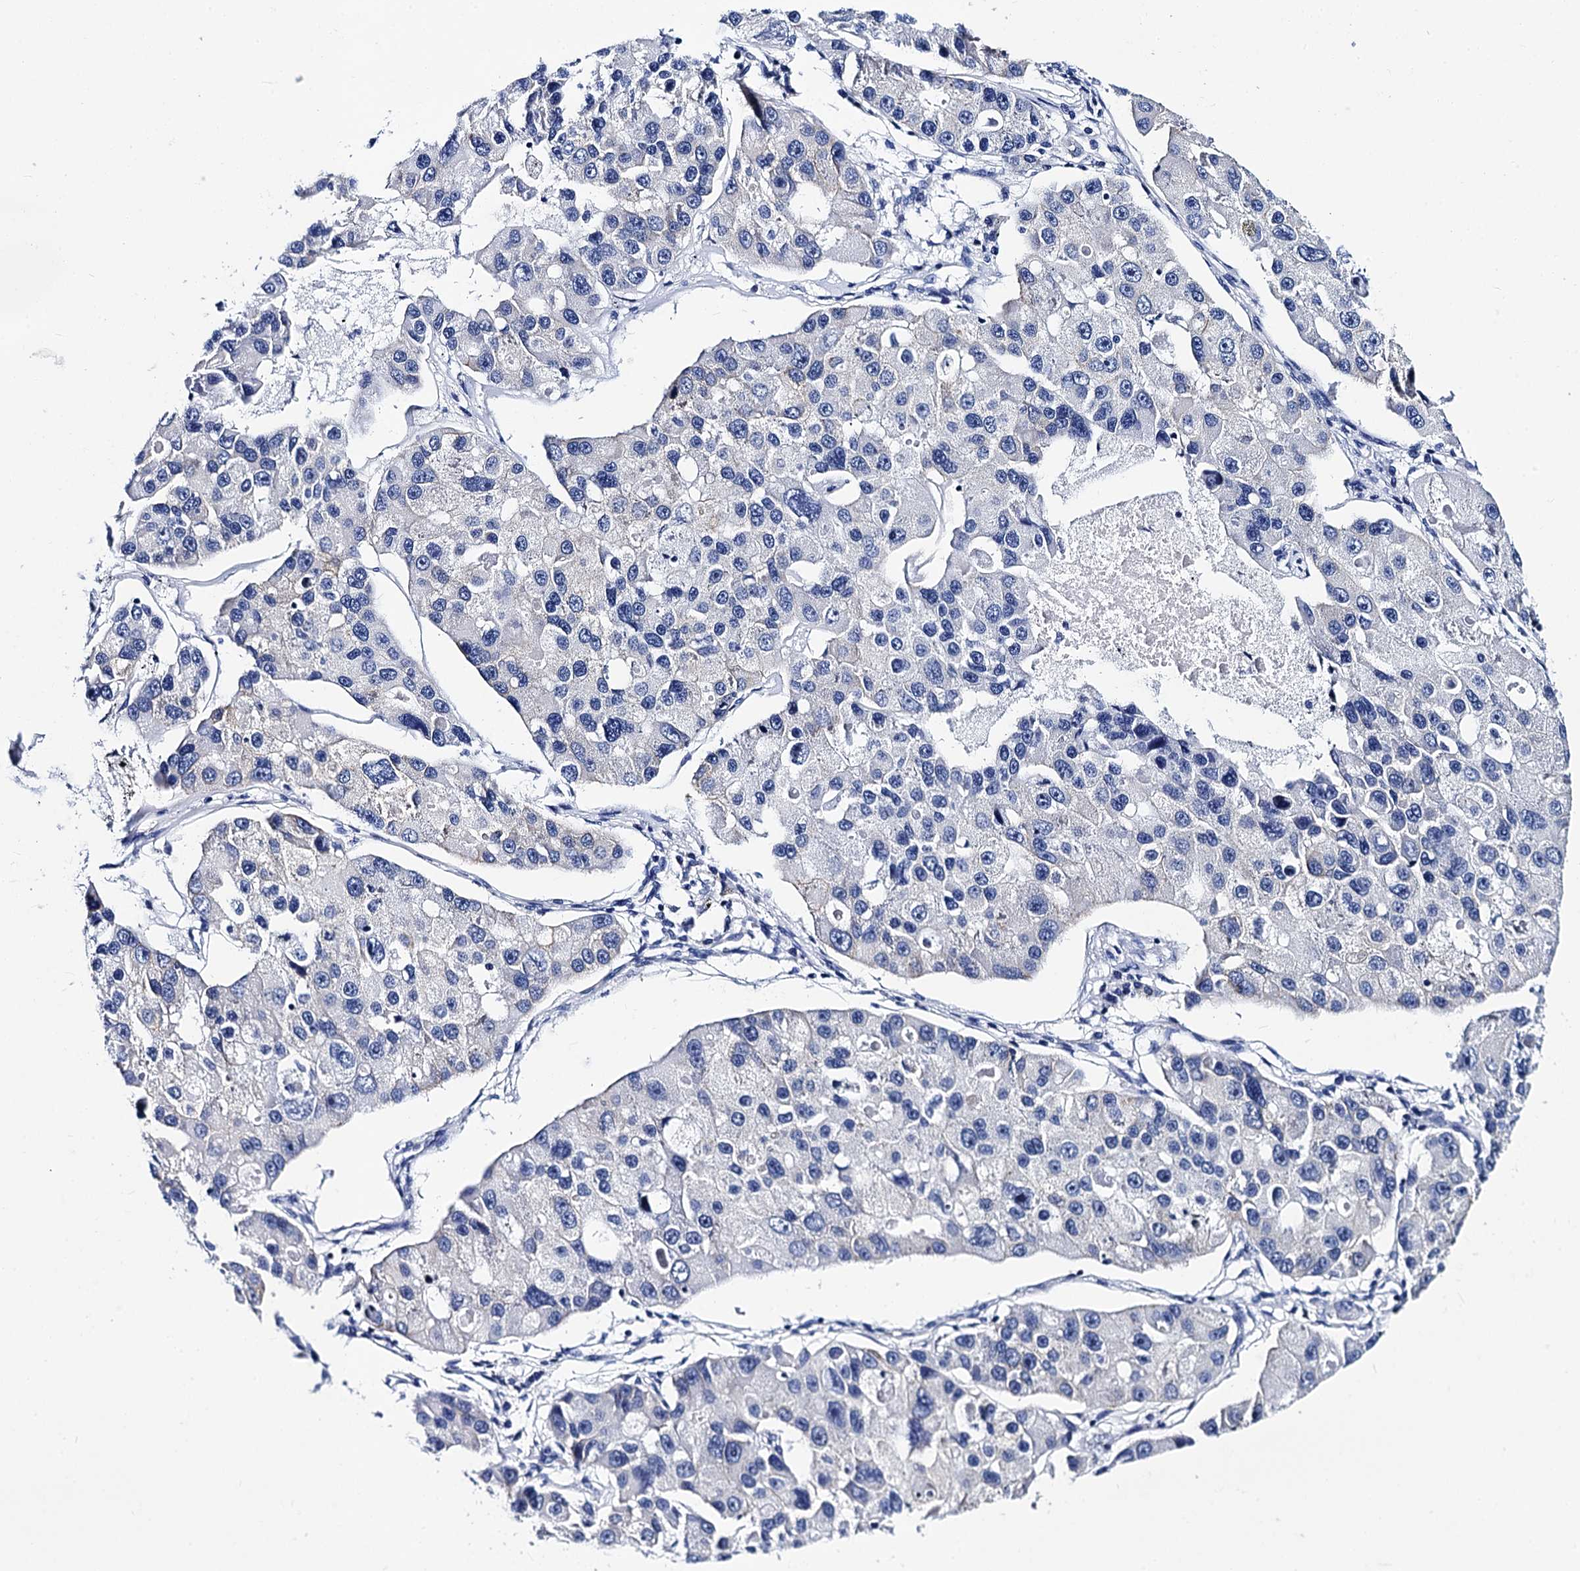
{"staining": {"intensity": "negative", "quantity": "none", "location": "none"}, "tissue": "lung cancer", "cell_type": "Tumor cells", "image_type": "cancer", "snomed": [{"axis": "morphology", "description": "Adenocarcinoma, NOS"}, {"axis": "topography", "description": "Lung"}], "caption": "This is an immunohistochemistry photomicrograph of lung cancer (adenocarcinoma). There is no expression in tumor cells.", "gene": "MYBPC3", "patient": {"sex": "female", "age": 54}}